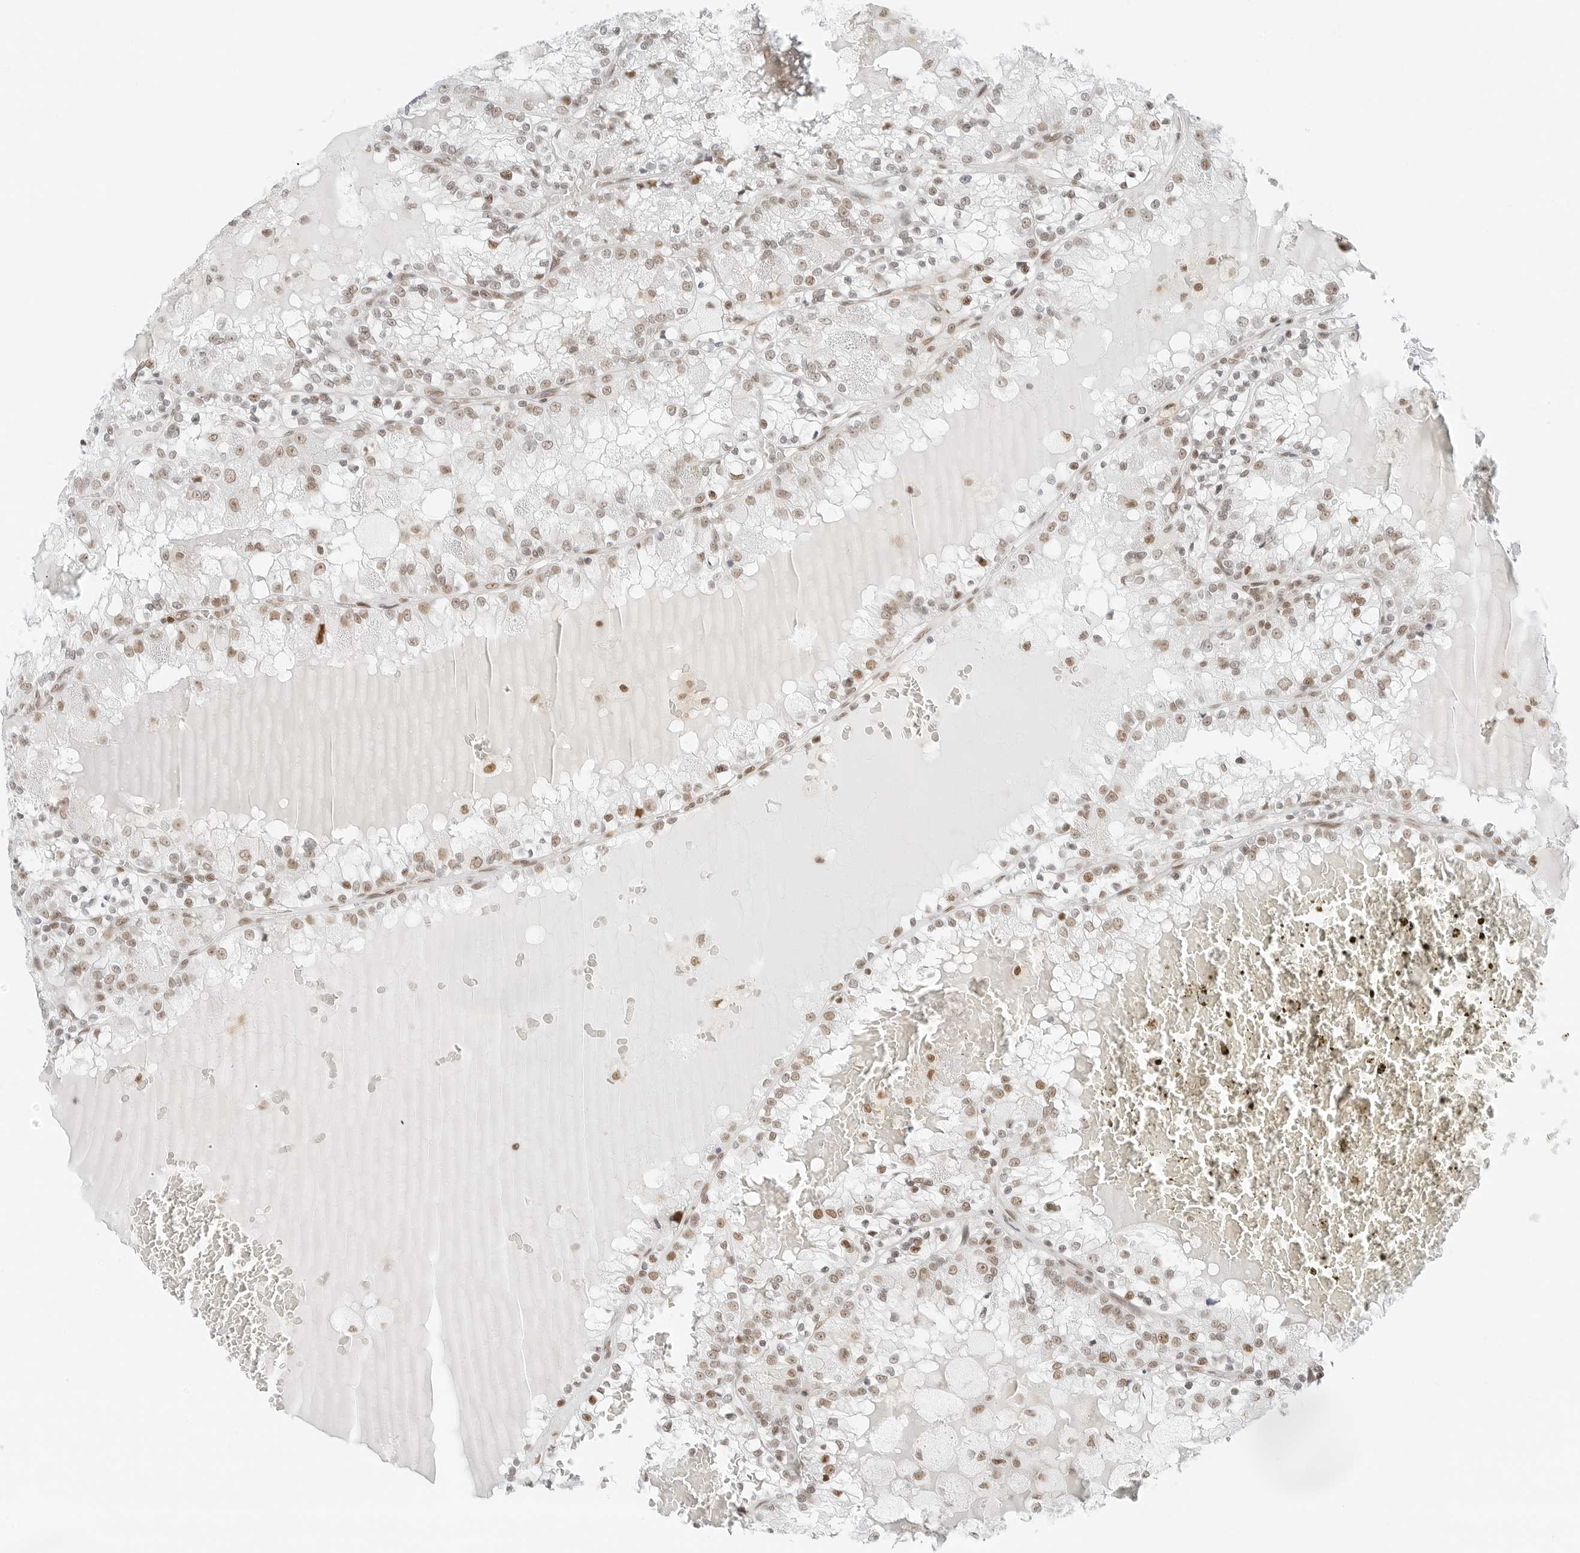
{"staining": {"intensity": "moderate", "quantity": ">75%", "location": "nuclear"}, "tissue": "renal cancer", "cell_type": "Tumor cells", "image_type": "cancer", "snomed": [{"axis": "morphology", "description": "Adenocarcinoma, NOS"}, {"axis": "topography", "description": "Kidney"}], "caption": "Adenocarcinoma (renal) was stained to show a protein in brown. There is medium levels of moderate nuclear staining in about >75% of tumor cells.", "gene": "CRTC2", "patient": {"sex": "female", "age": 56}}